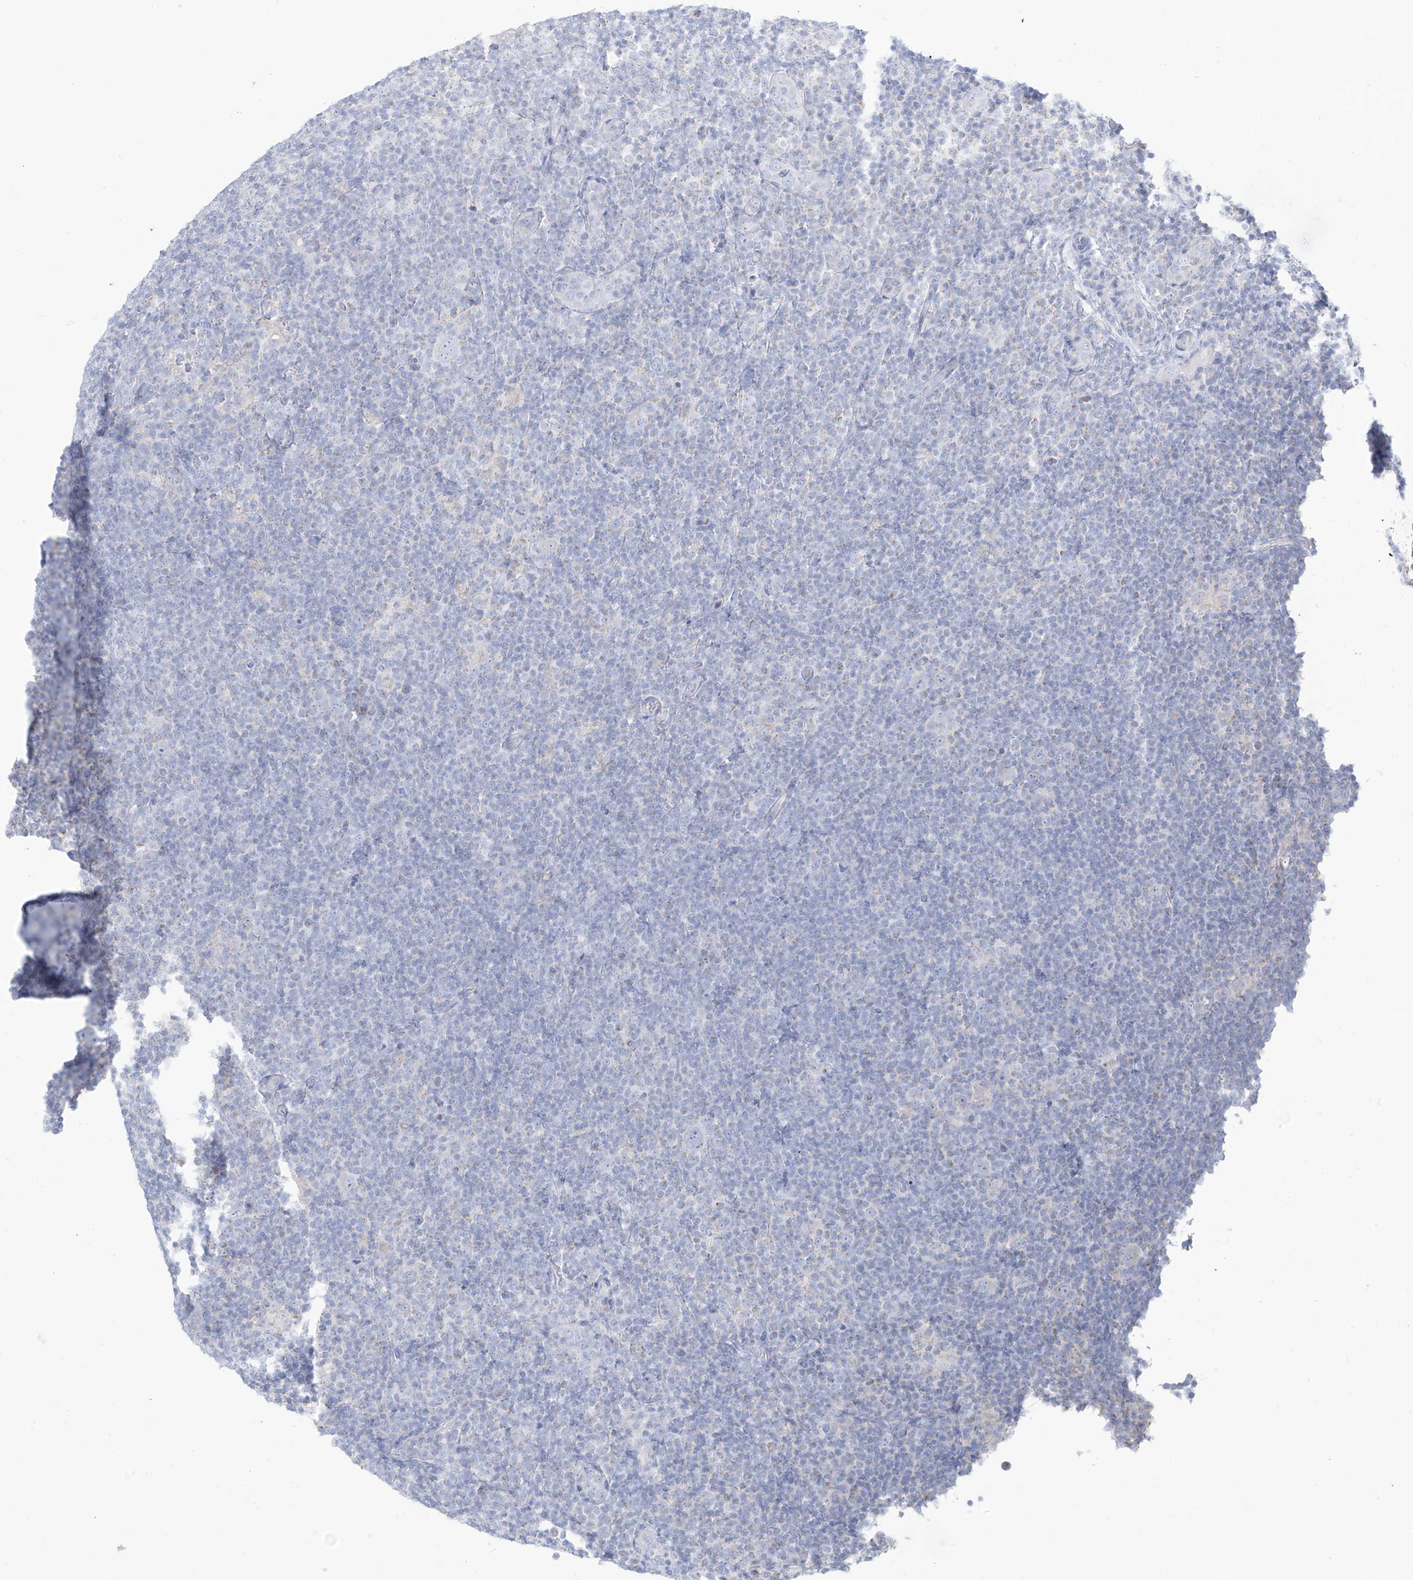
{"staining": {"intensity": "negative", "quantity": "none", "location": "none"}, "tissue": "lymphoma", "cell_type": "Tumor cells", "image_type": "cancer", "snomed": [{"axis": "morphology", "description": "Hodgkin's disease, NOS"}, {"axis": "topography", "description": "Lymph node"}], "caption": "IHC micrograph of Hodgkin's disease stained for a protein (brown), which exhibits no expression in tumor cells.", "gene": "SLC26A3", "patient": {"sex": "female", "age": 57}}